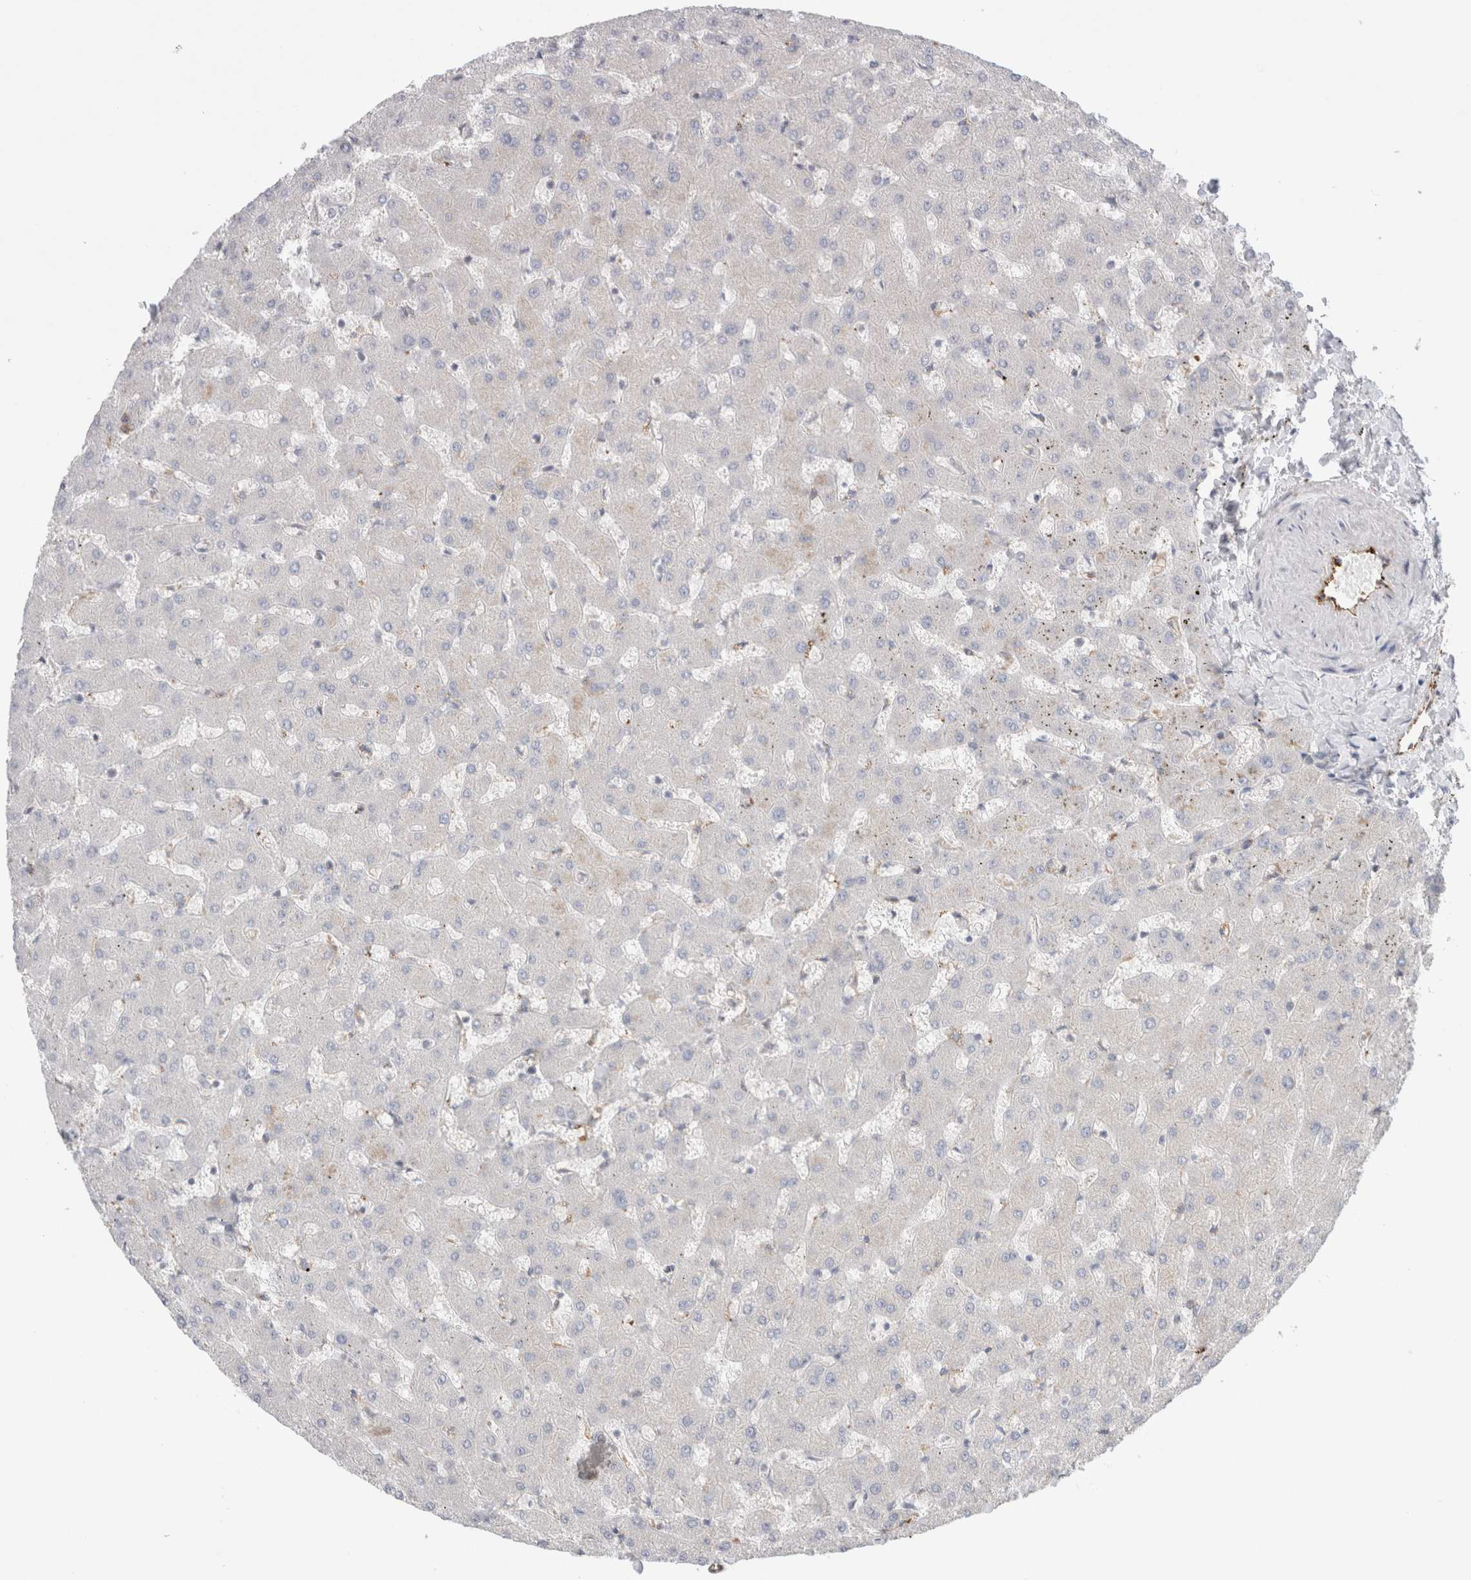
{"staining": {"intensity": "negative", "quantity": "none", "location": "none"}, "tissue": "liver", "cell_type": "Cholangiocytes", "image_type": "normal", "snomed": [{"axis": "morphology", "description": "Normal tissue, NOS"}, {"axis": "topography", "description": "Liver"}], "caption": "Cholangiocytes are negative for brown protein staining in unremarkable liver. Brightfield microscopy of IHC stained with DAB (3,3'-diaminobenzidine) (brown) and hematoxylin (blue), captured at high magnification.", "gene": "CNPY4", "patient": {"sex": "female", "age": 63}}